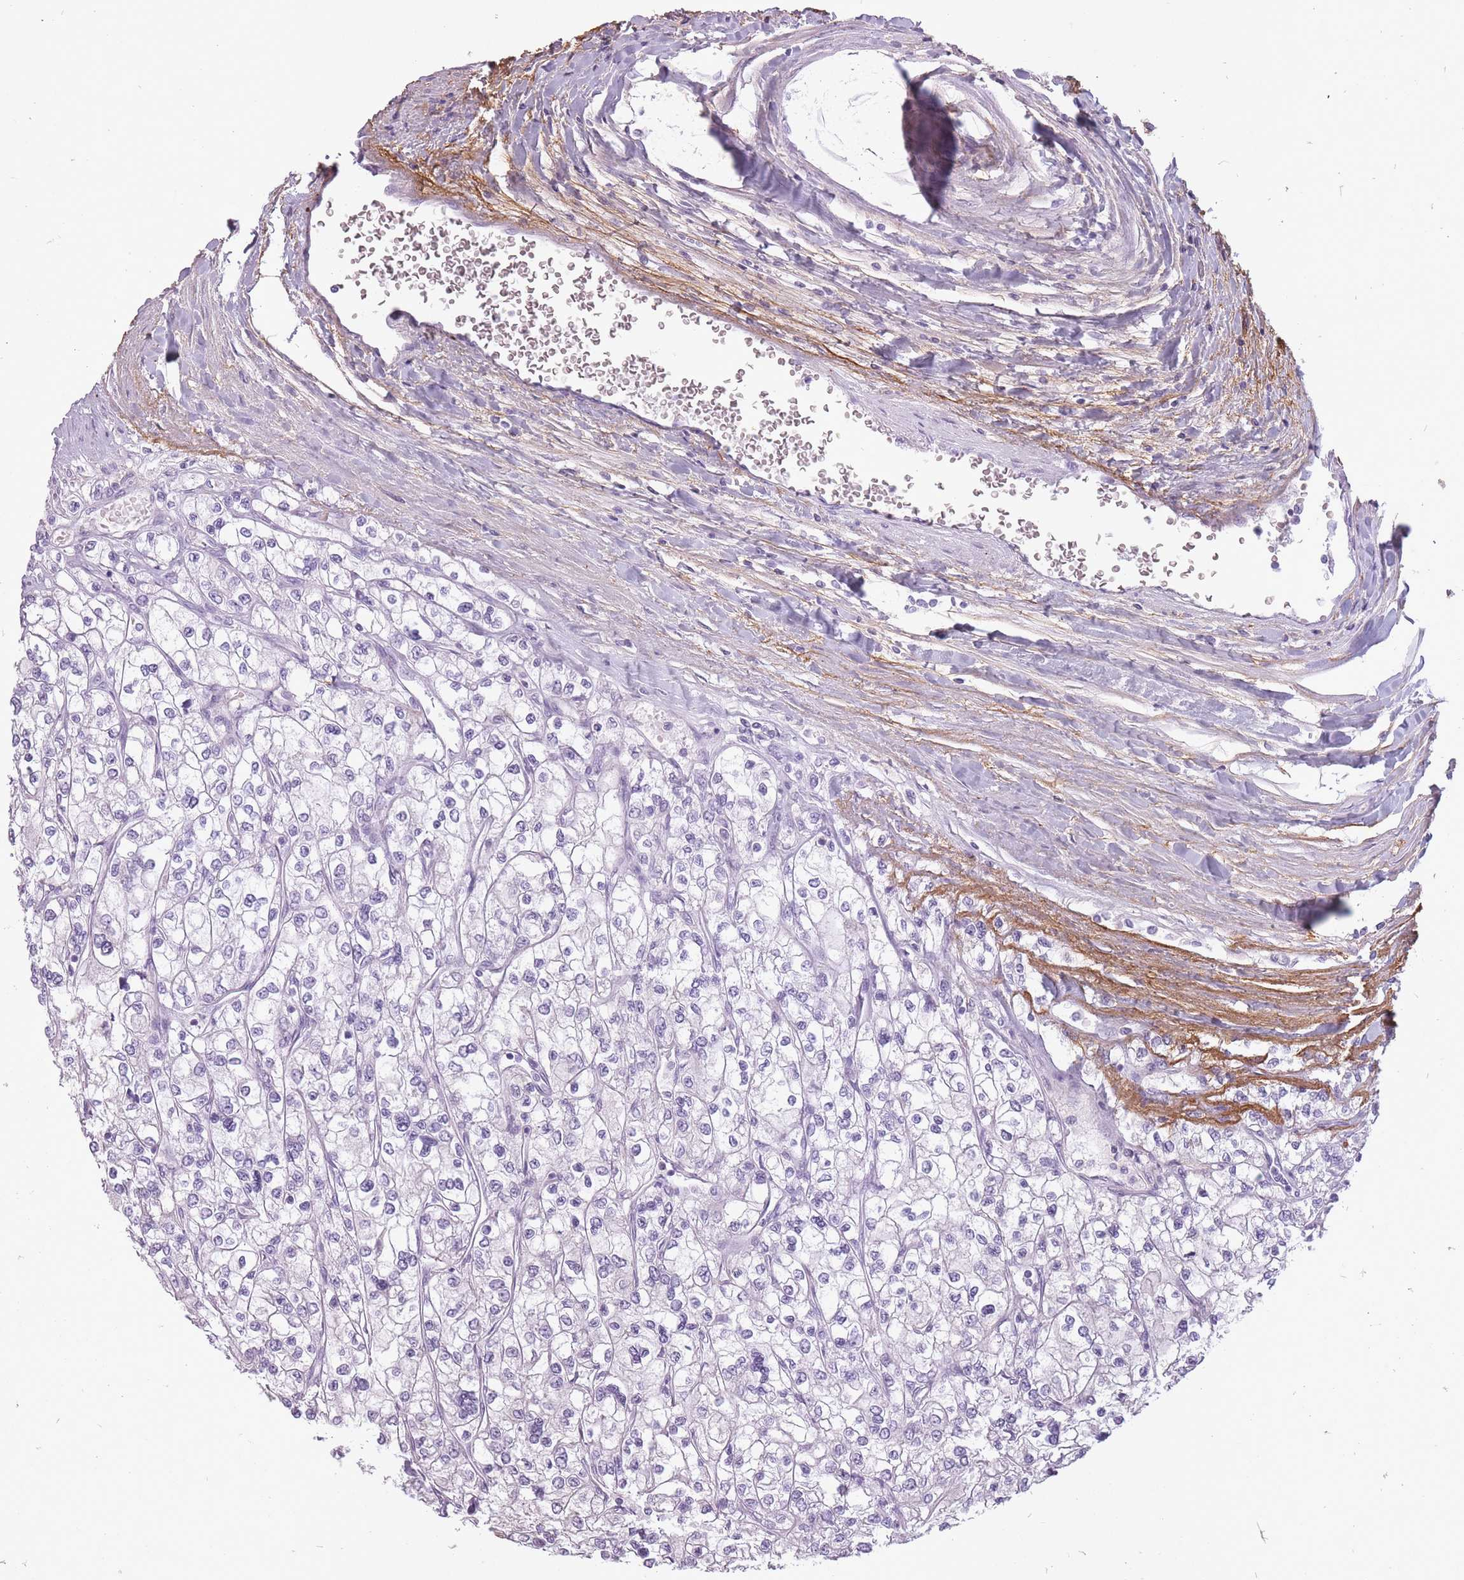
{"staining": {"intensity": "negative", "quantity": "none", "location": "none"}, "tissue": "renal cancer", "cell_type": "Tumor cells", "image_type": "cancer", "snomed": [{"axis": "morphology", "description": "Adenocarcinoma, NOS"}, {"axis": "topography", "description": "Kidney"}], "caption": "Human renal cancer (adenocarcinoma) stained for a protein using IHC reveals no staining in tumor cells.", "gene": "RFX4", "patient": {"sex": "male", "age": 80}}